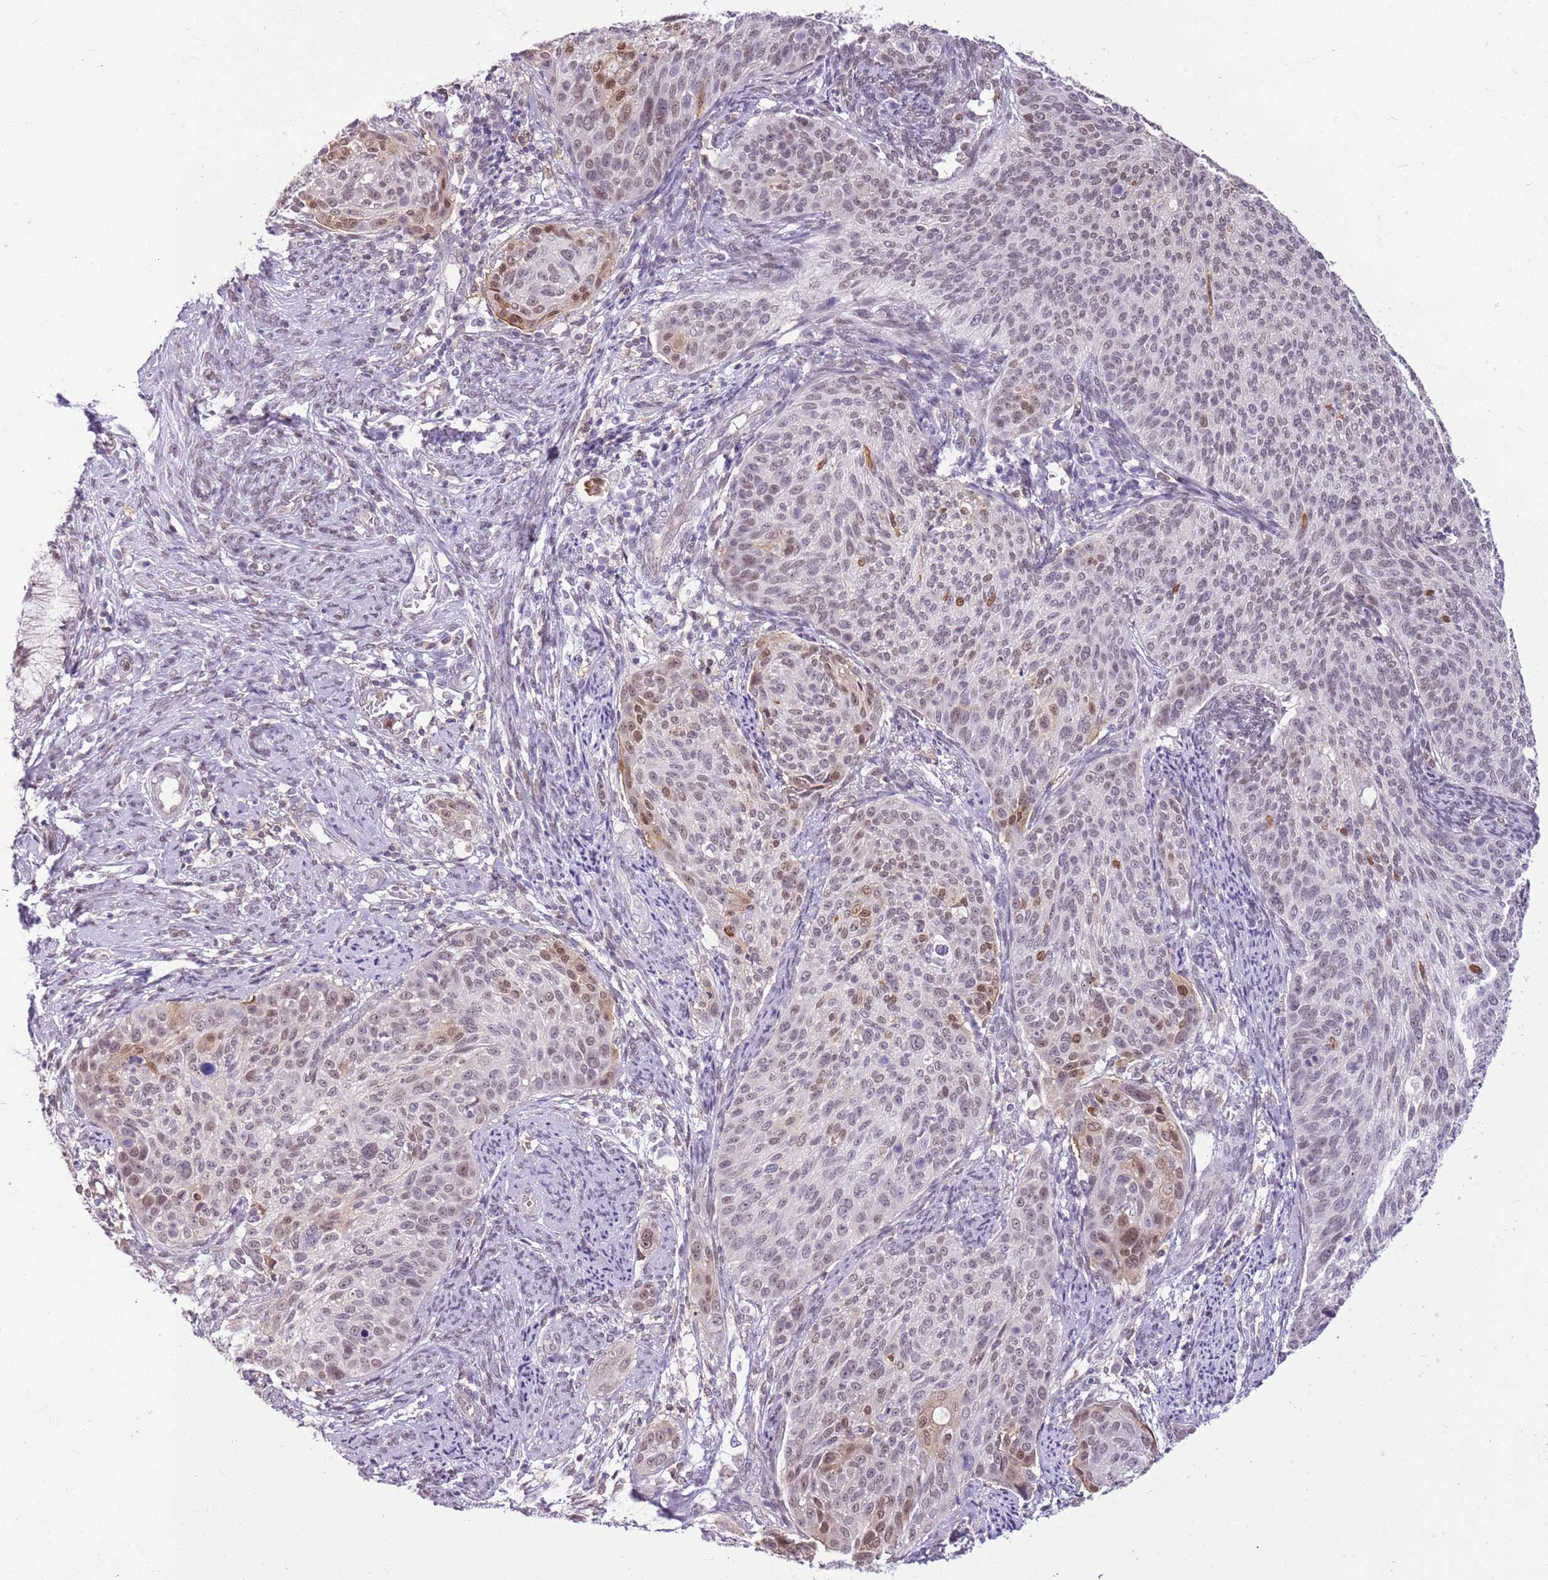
{"staining": {"intensity": "moderate", "quantity": "<25%", "location": "nuclear"}, "tissue": "cervical cancer", "cell_type": "Tumor cells", "image_type": "cancer", "snomed": [{"axis": "morphology", "description": "Squamous cell carcinoma, NOS"}, {"axis": "topography", "description": "Cervix"}], "caption": "The photomicrograph exhibits a brown stain indicating the presence of a protein in the nuclear of tumor cells in cervical cancer. (DAB (3,3'-diaminobenzidine) IHC with brightfield microscopy, high magnification).", "gene": "DHX32", "patient": {"sex": "female", "age": 70}}